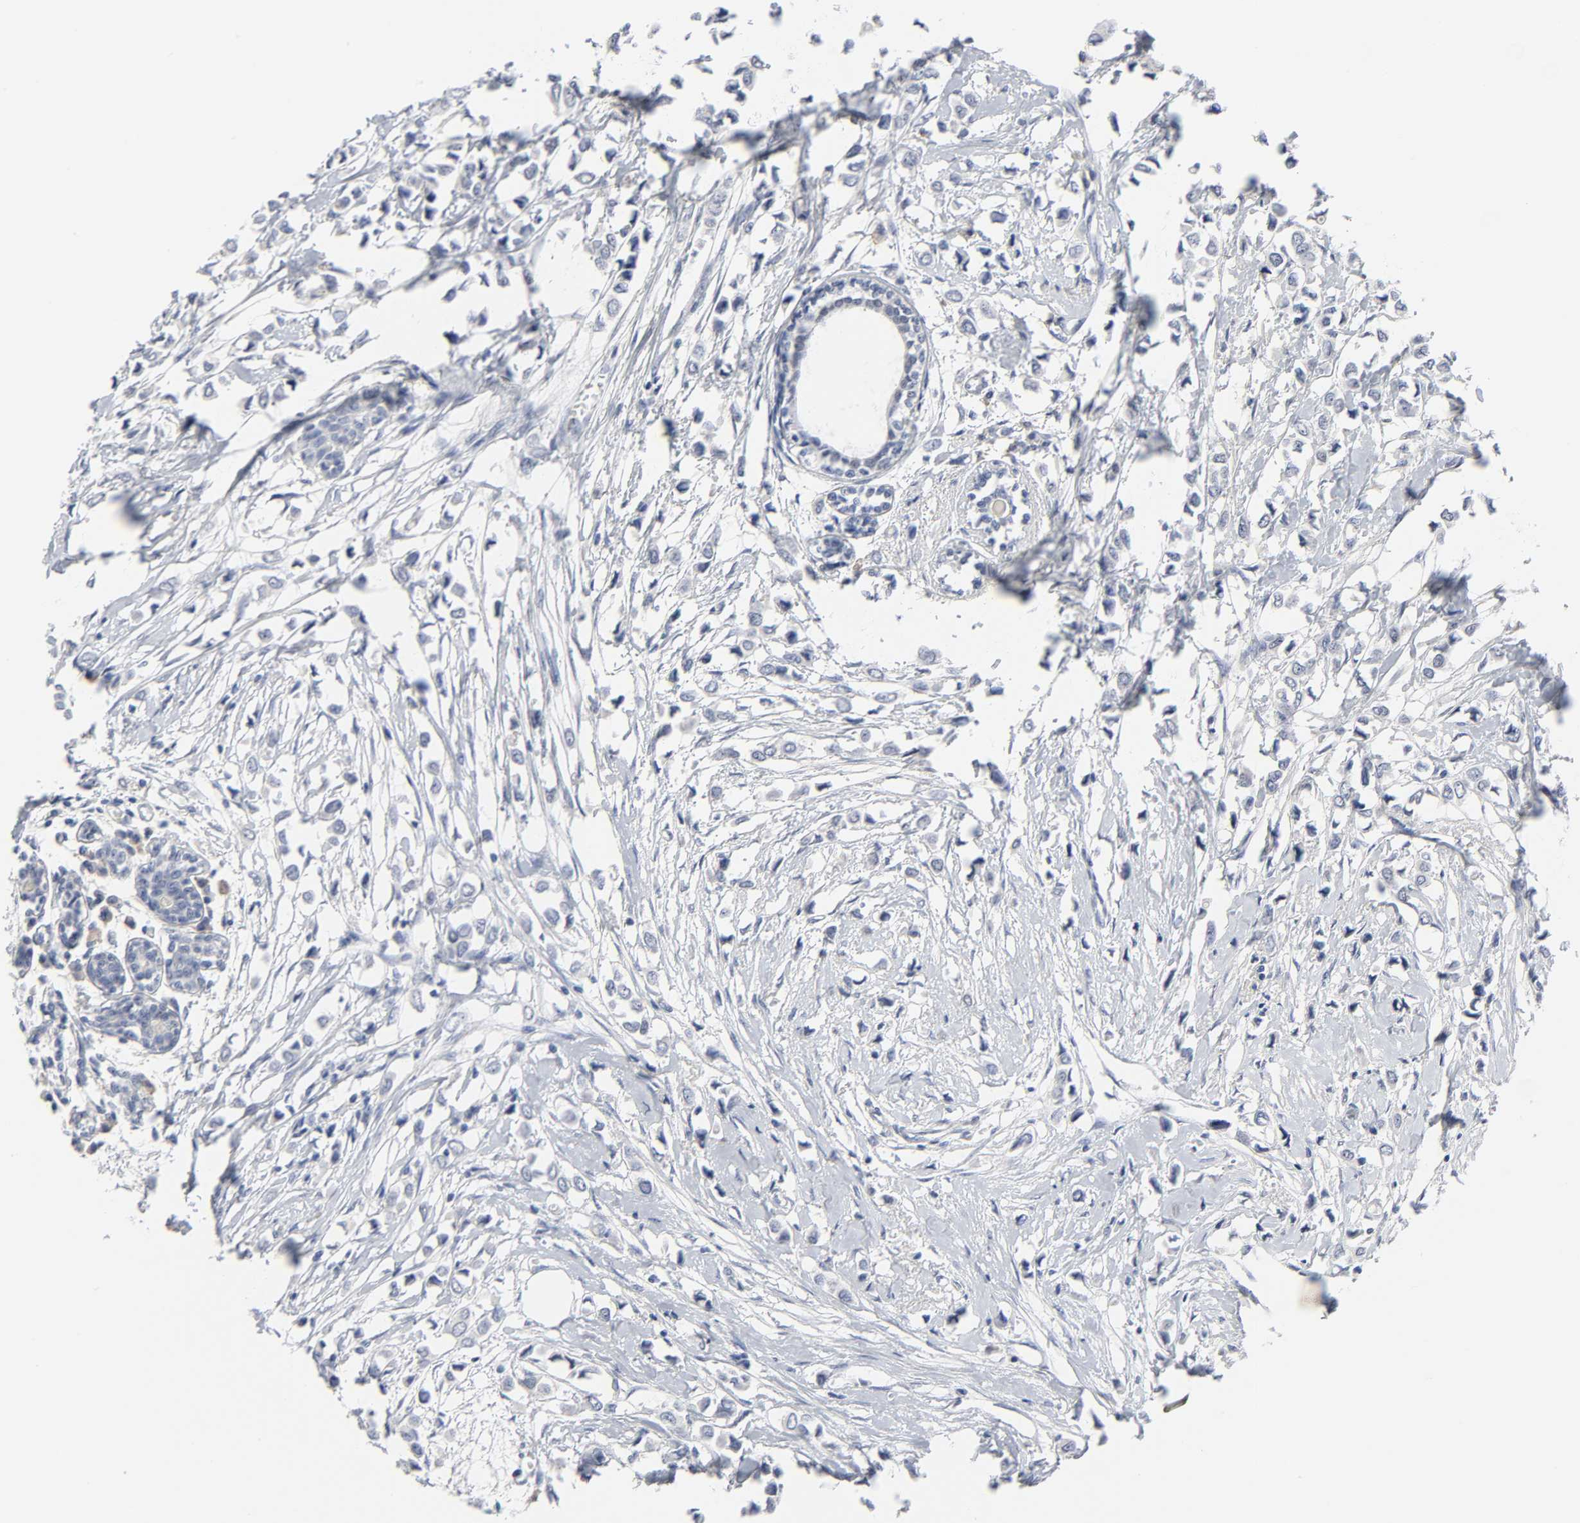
{"staining": {"intensity": "negative", "quantity": "none", "location": "none"}, "tissue": "breast cancer", "cell_type": "Tumor cells", "image_type": "cancer", "snomed": [{"axis": "morphology", "description": "Lobular carcinoma"}, {"axis": "topography", "description": "Breast"}], "caption": "IHC micrograph of breast lobular carcinoma stained for a protein (brown), which displays no expression in tumor cells. (Immunohistochemistry, brightfield microscopy, high magnification).", "gene": "SALL2", "patient": {"sex": "female", "age": 51}}